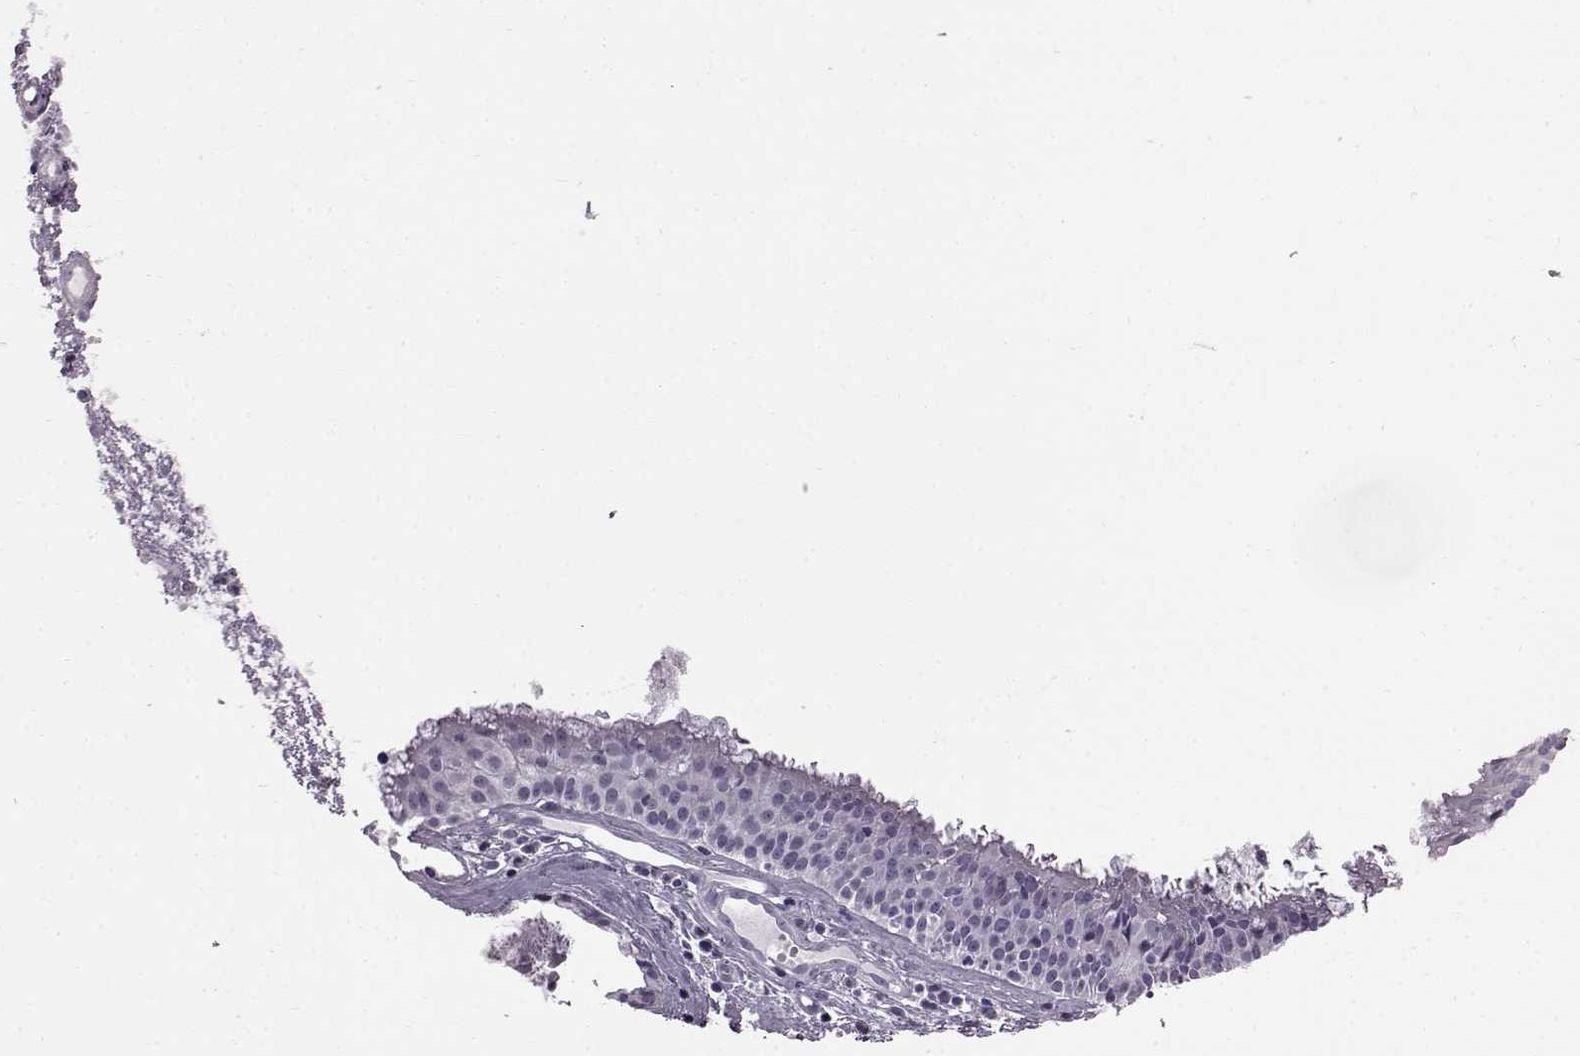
{"staining": {"intensity": "negative", "quantity": "none", "location": "none"}, "tissue": "nasopharynx", "cell_type": "Respiratory epithelial cells", "image_type": "normal", "snomed": [{"axis": "morphology", "description": "Normal tissue, NOS"}, {"axis": "topography", "description": "Nasopharynx"}], "caption": "This is an immunohistochemistry (IHC) histopathology image of normal nasopharynx. There is no expression in respiratory epithelial cells.", "gene": "SLC28A2", "patient": {"sex": "male", "age": 31}}